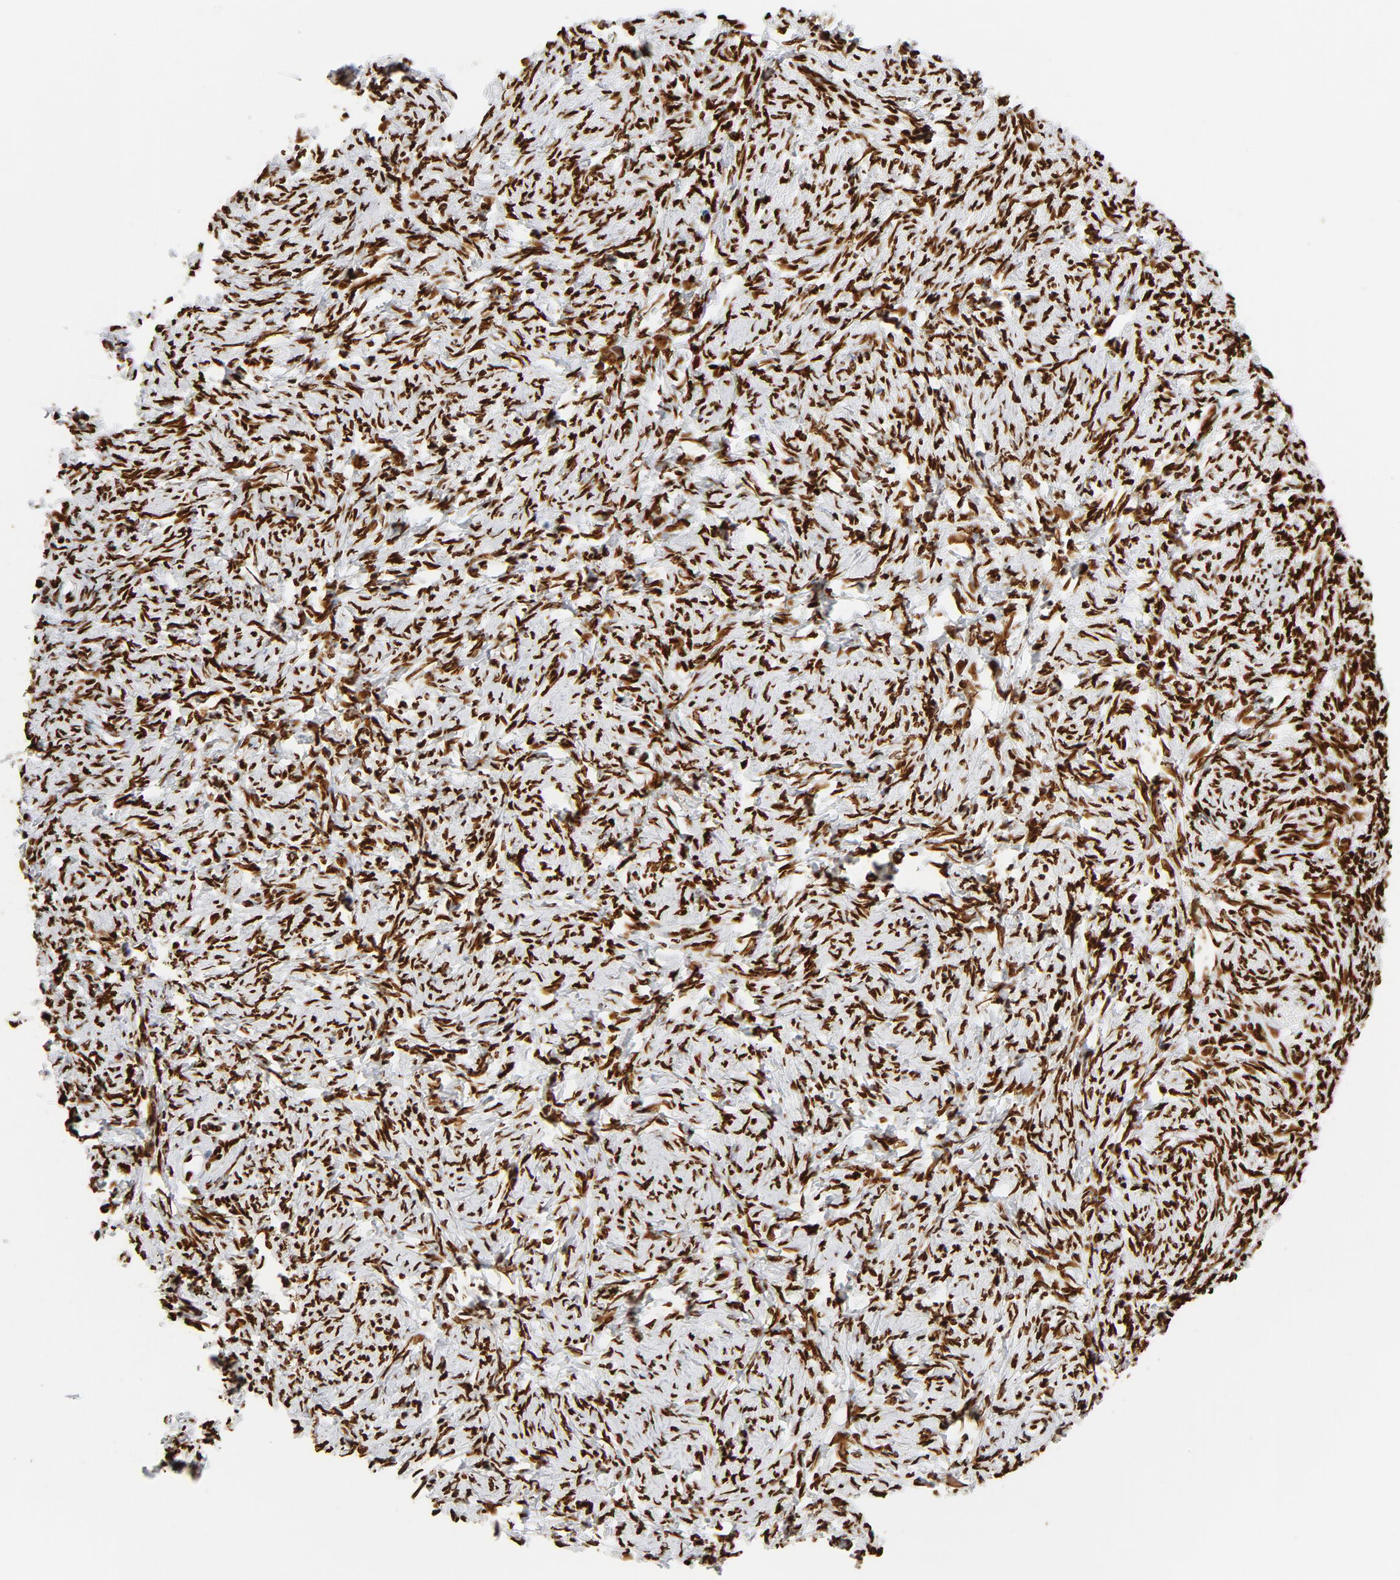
{"staining": {"intensity": "strong", "quantity": ">75%", "location": "cytoplasmic/membranous,nuclear"}, "tissue": "ovarian cancer", "cell_type": "Tumor cells", "image_type": "cancer", "snomed": [{"axis": "morphology", "description": "Normal tissue, NOS"}, {"axis": "morphology", "description": "Cystadenocarcinoma, serous, NOS"}, {"axis": "topography", "description": "Ovary"}], "caption": "Approximately >75% of tumor cells in ovarian cancer display strong cytoplasmic/membranous and nuclear protein positivity as visualized by brown immunohistochemical staining.", "gene": "XRCC6", "patient": {"sex": "female", "age": 62}}